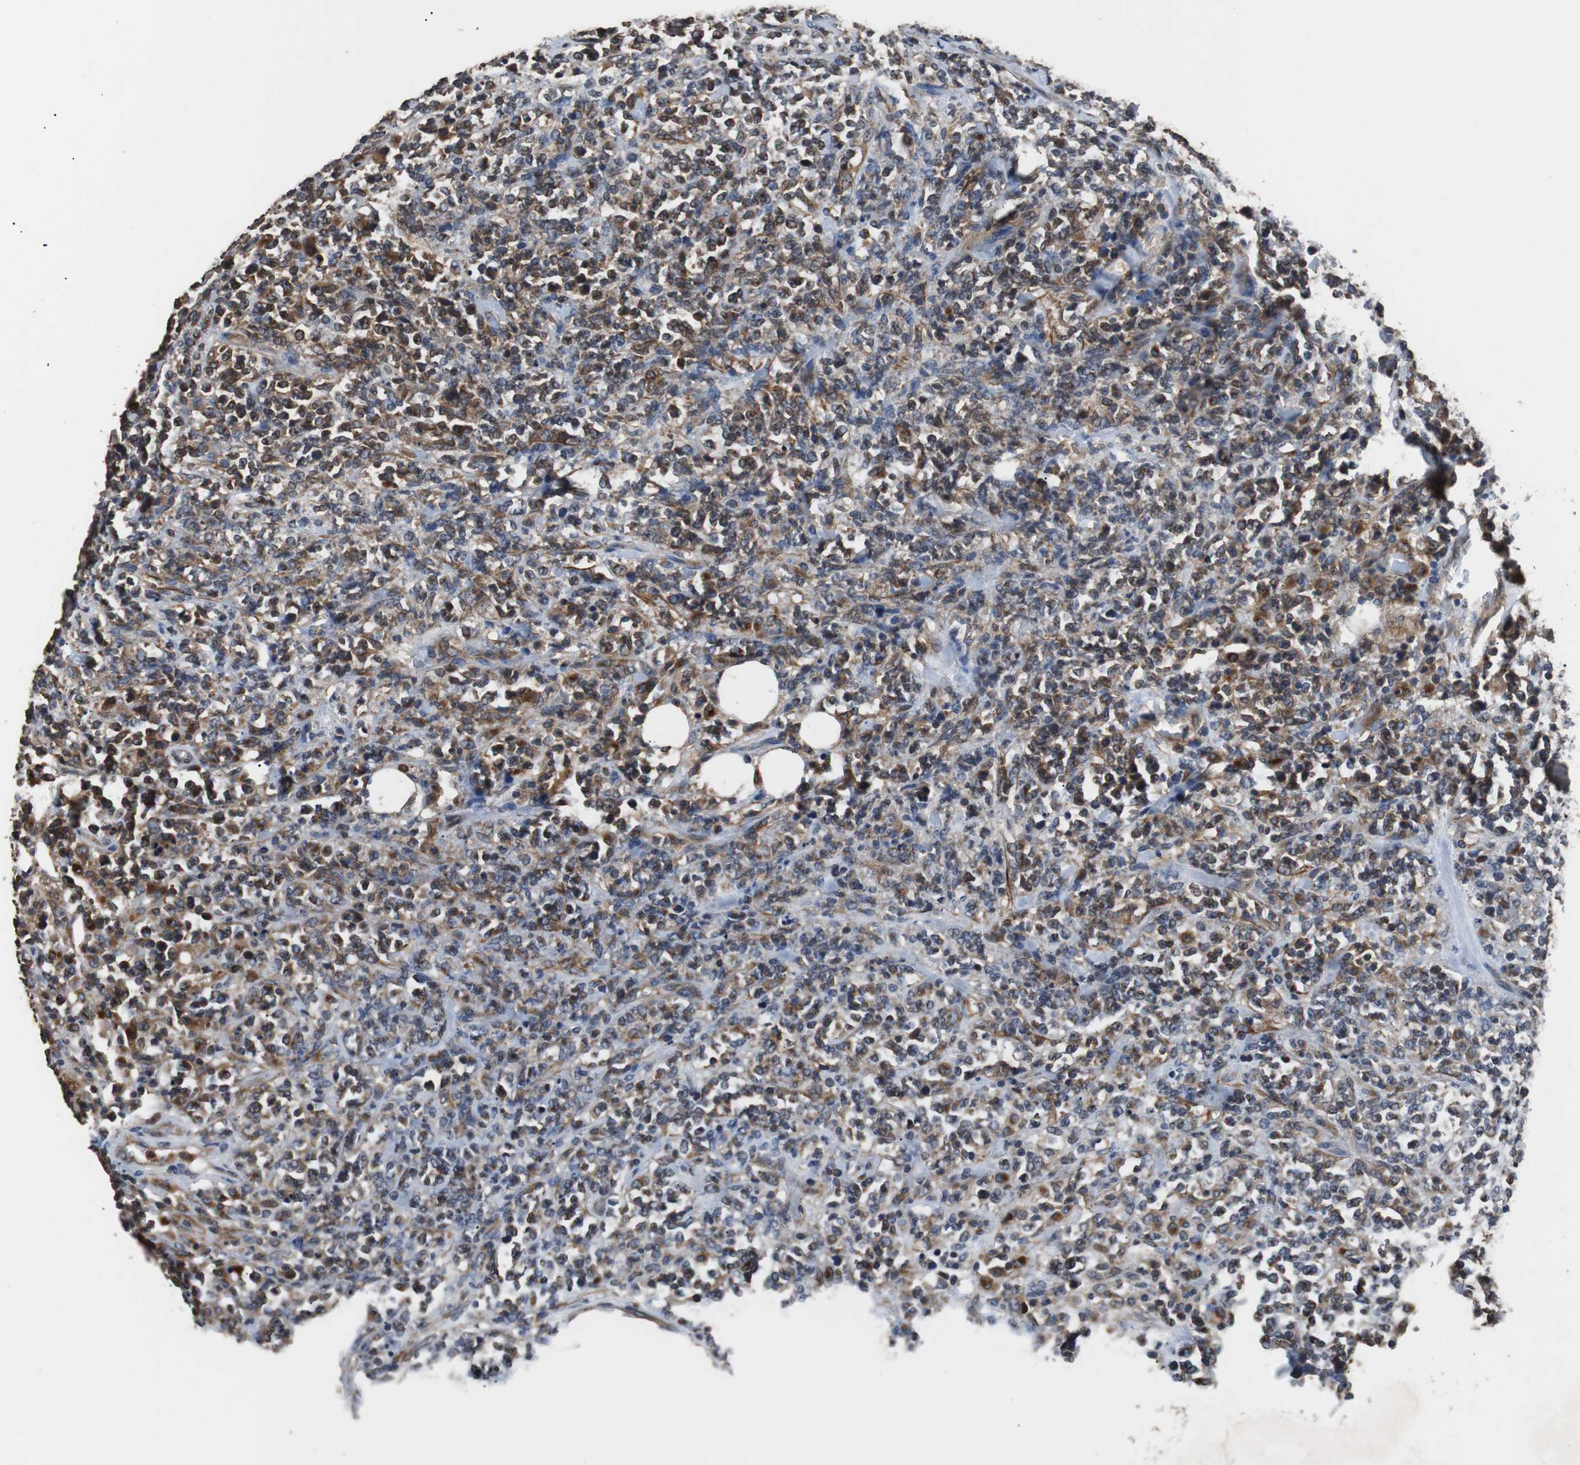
{"staining": {"intensity": "strong", "quantity": ">75%", "location": "cytoplasmic/membranous"}, "tissue": "lymphoma", "cell_type": "Tumor cells", "image_type": "cancer", "snomed": [{"axis": "morphology", "description": "Malignant lymphoma, non-Hodgkin's type, High grade"}, {"axis": "topography", "description": "Soft tissue"}], "caption": "DAB (3,3'-diaminobenzidine) immunohistochemical staining of human lymphoma displays strong cytoplasmic/membranous protein positivity in about >75% of tumor cells.", "gene": "PITRM1", "patient": {"sex": "male", "age": 18}}